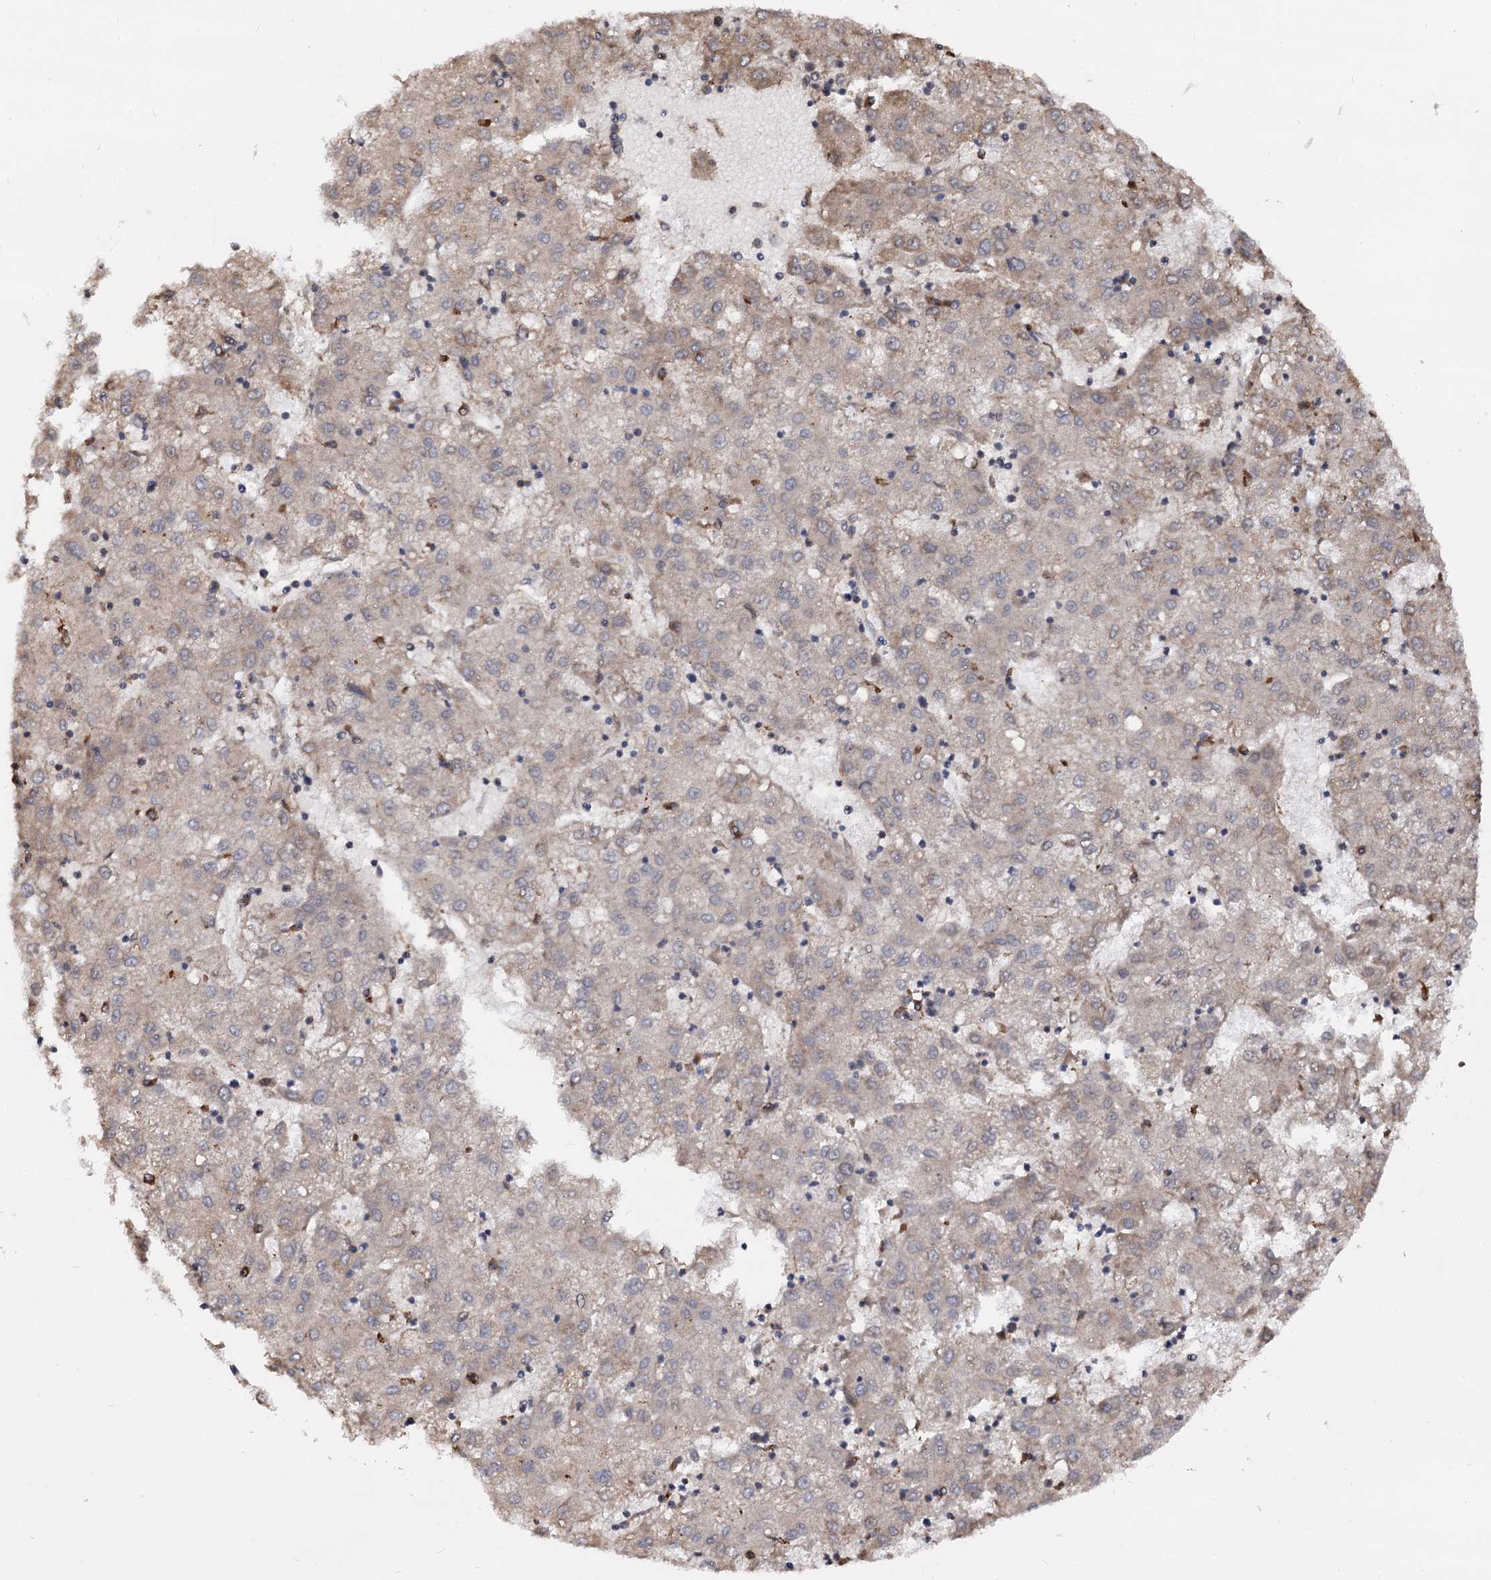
{"staining": {"intensity": "weak", "quantity": "25%-75%", "location": "cytoplasmic/membranous"}, "tissue": "liver cancer", "cell_type": "Tumor cells", "image_type": "cancer", "snomed": [{"axis": "morphology", "description": "Carcinoma, Hepatocellular, NOS"}, {"axis": "topography", "description": "Liver"}], "caption": "Liver cancer stained with IHC exhibits weak cytoplasmic/membranous positivity in about 25%-75% of tumor cells.", "gene": "UFM1", "patient": {"sex": "male", "age": 72}}